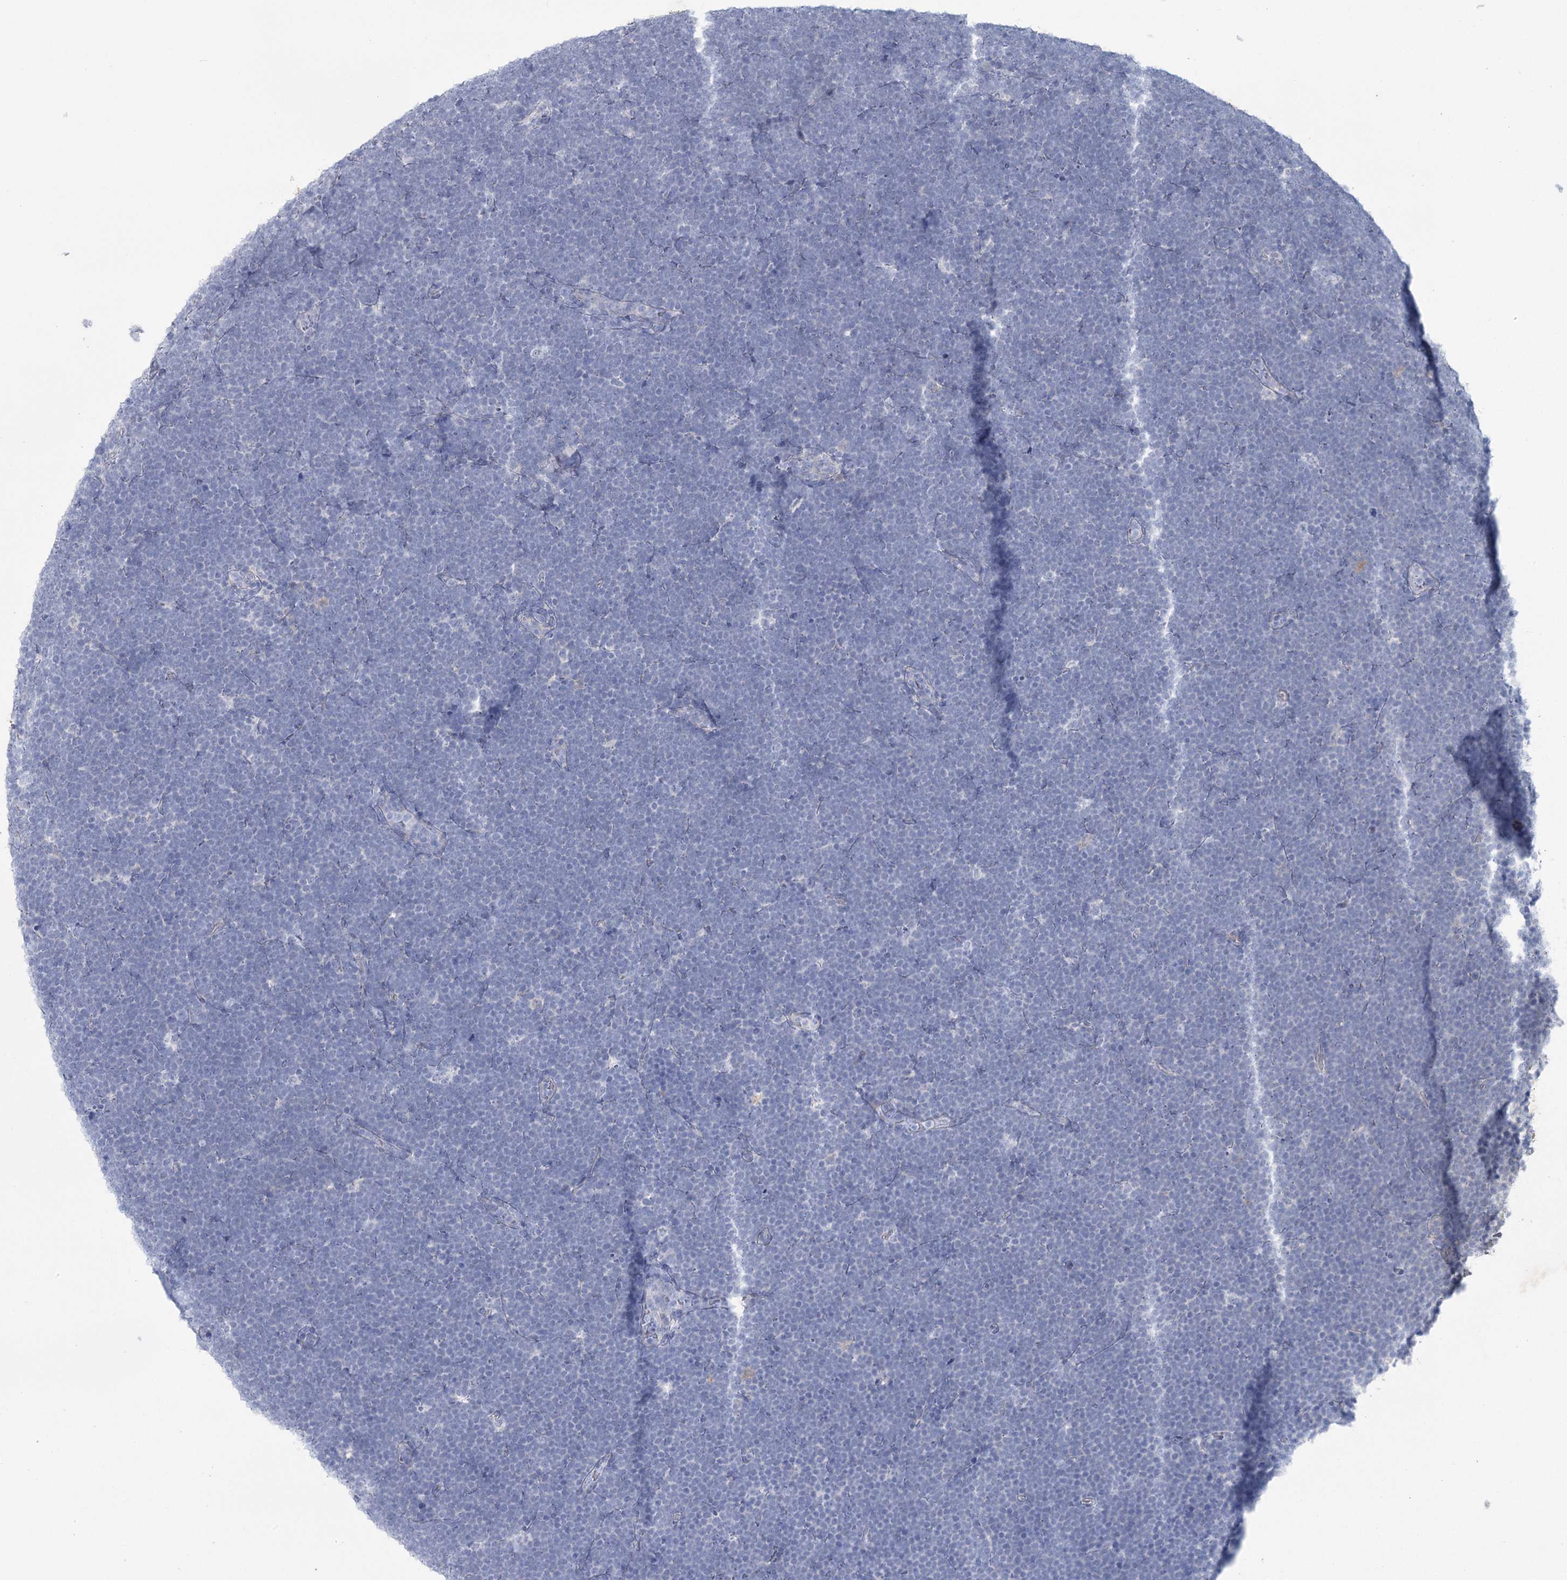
{"staining": {"intensity": "negative", "quantity": "none", "location": "none"}, "tissue": "lymphoma", "cell_type": "Tumor cells", "image_type": "cancer", "snomed": [{"axis": "morphology", "description": "Malignant lymphoma, non-Hodgkin's type, High grade"}, {"axis": "topography", "description": "Lymph node"}], "caption": "A histopathology image of human high-grade malignant lymphoma, non-Hodgkin's type is negative for staining in tumor cells.", "gene": "CCDC88A", "patient": {"sex": "male", "age": 13}}